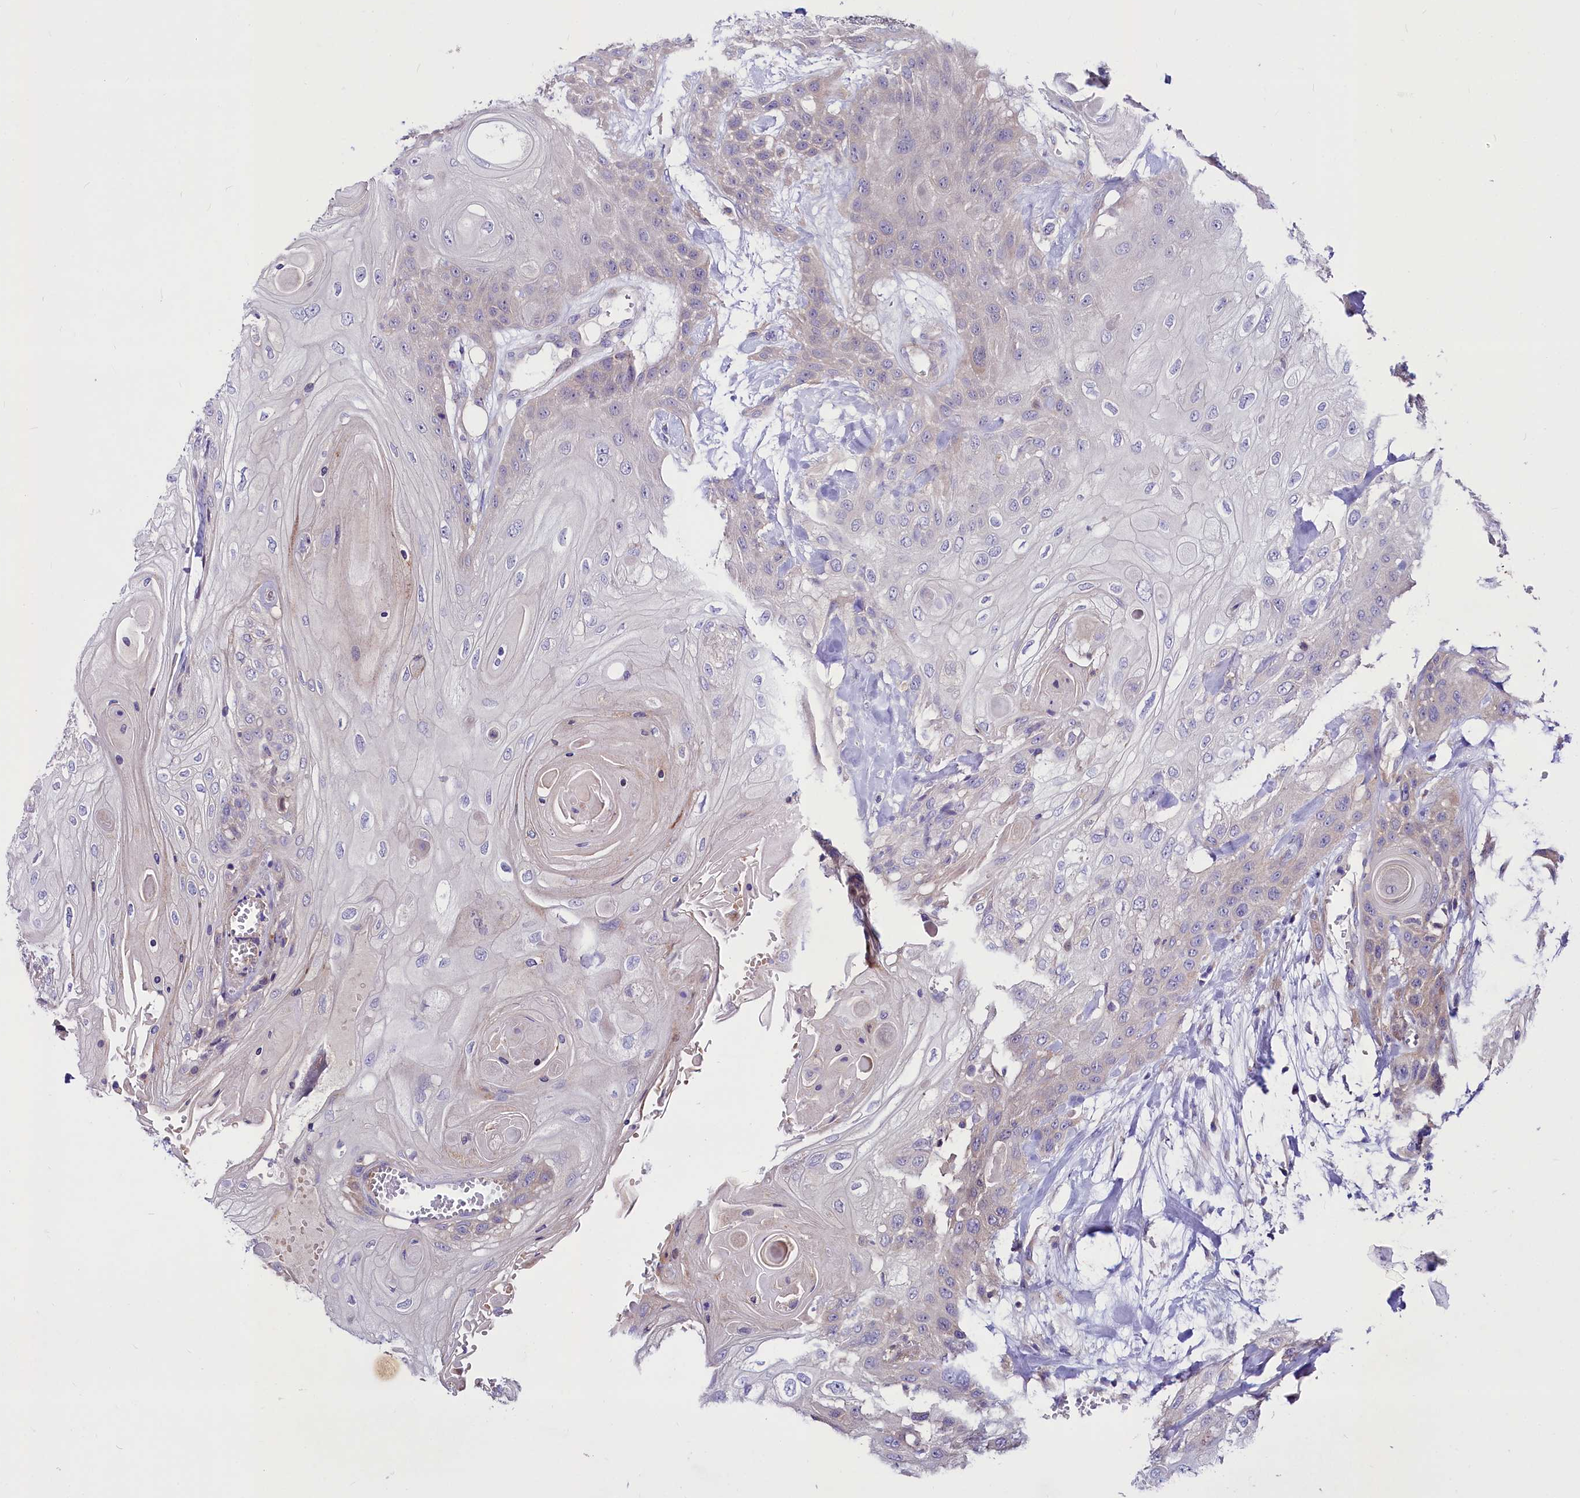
{"staining": {"intensity": "negative", "quantity": "none", "location": "none"}, "tissue": "head and neck cancer", "cell_type": "Tumor cells", "image_type": "cancer", "snomed": [{"axis": "morphology", "description": "Squamous cell carcinoma, NOS"}, {"axis": "topography", "description": "Head-Neck"}], "caption": "IHC of human squamous cell carcinoma (head and neck) displays no positivity in tumor cells.", "gene": "ABHD5", "patient": {"sex": "female", "age": 43}}